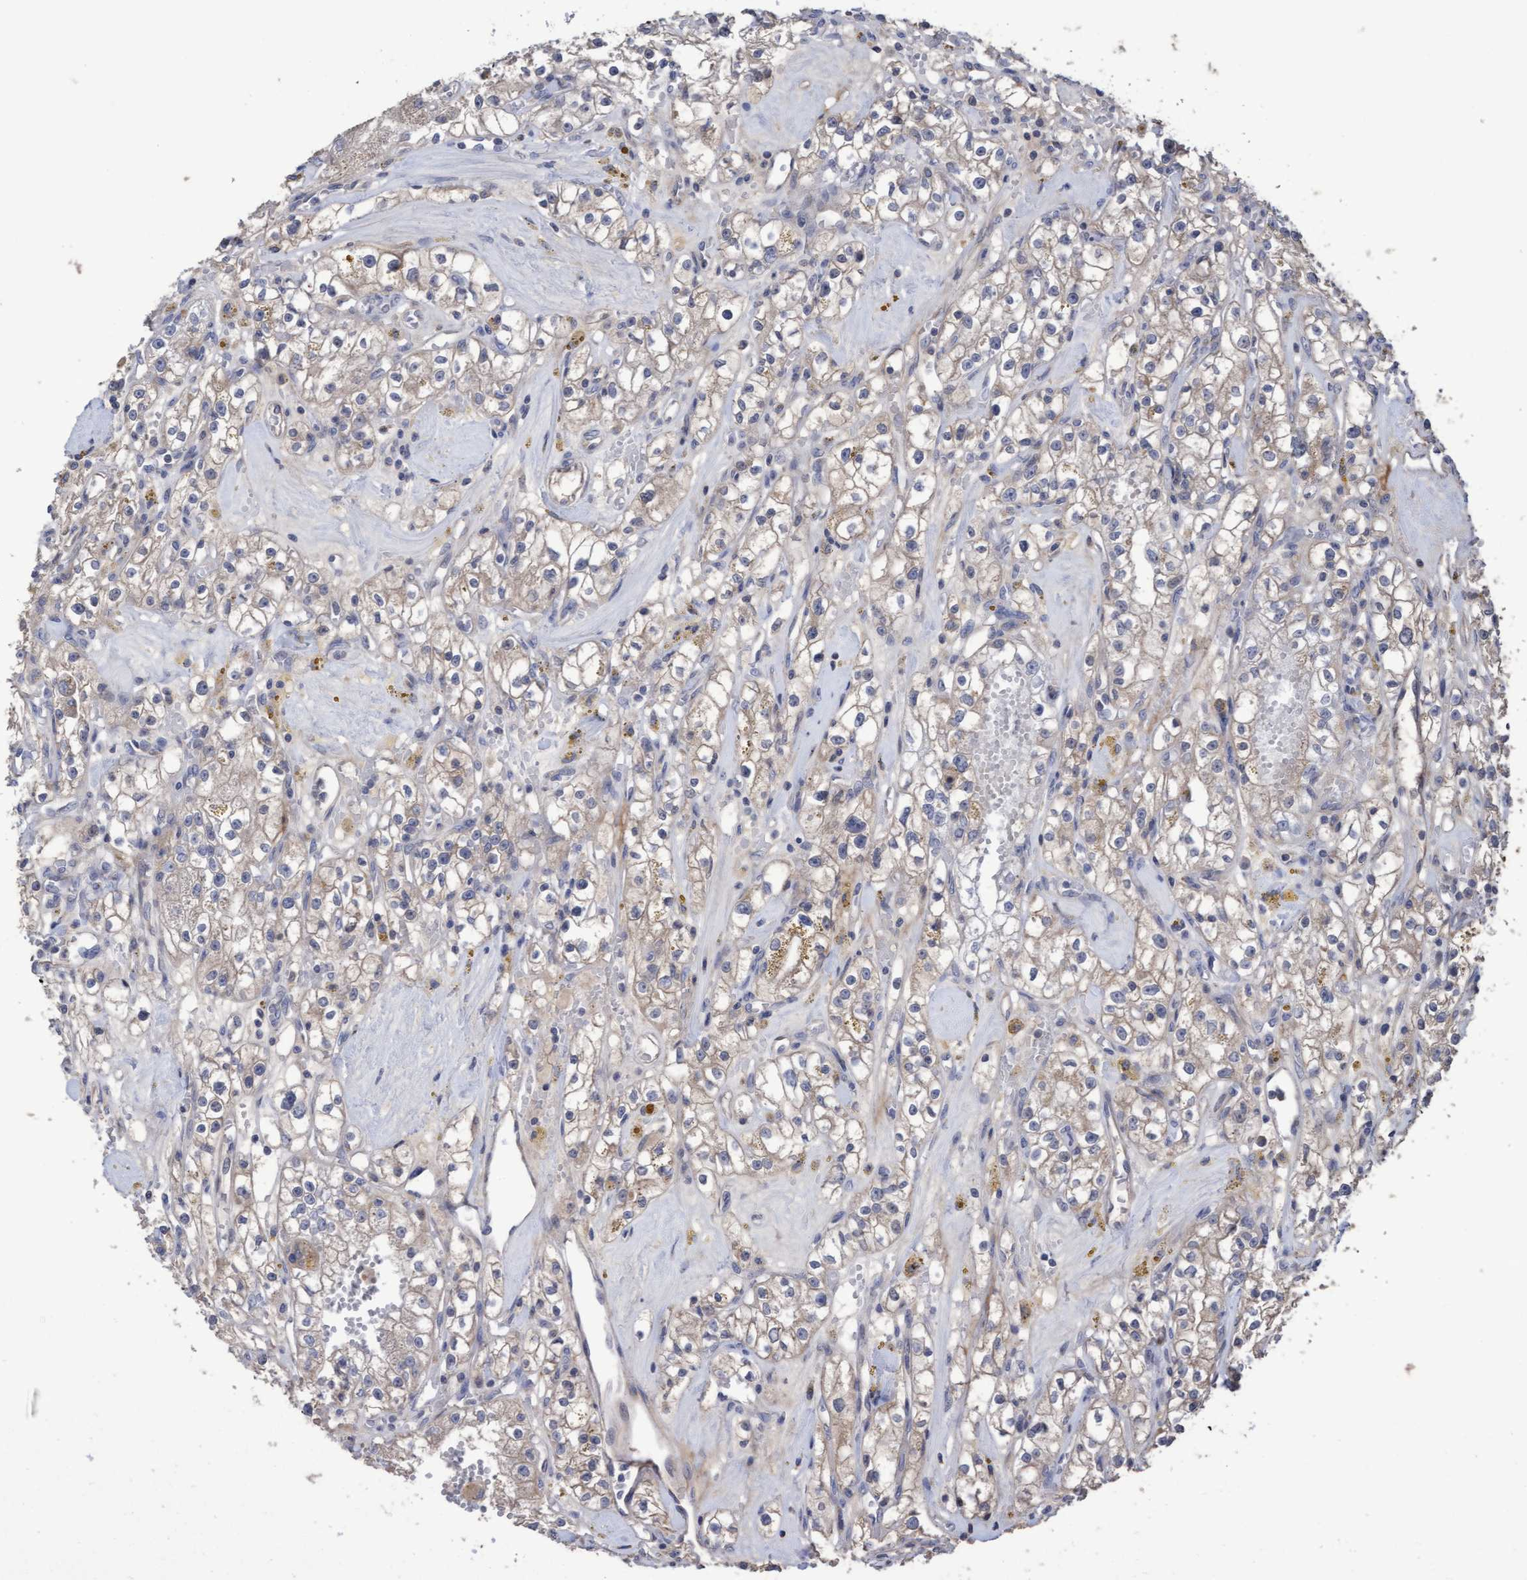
{"staining": {"intensity": "negative", "quantity": "none", "location": "none"}, "tissue": "renal cancer", "cell_type": "Tumor cells", "image_type": "cancer", "snomed": [{"axis": "morphology", "description": "Adenocarcinoma, NOS"}, {"axis": "topography", "description": "Kidney"}], "caption": "Immunohistochemistry micrograph of renal adenocarcinoma stained for a protein (brown), which exhibits no expression in tumor cells.", "gene": "KRT24", "patient": {"sex": "male", "age": 56}}